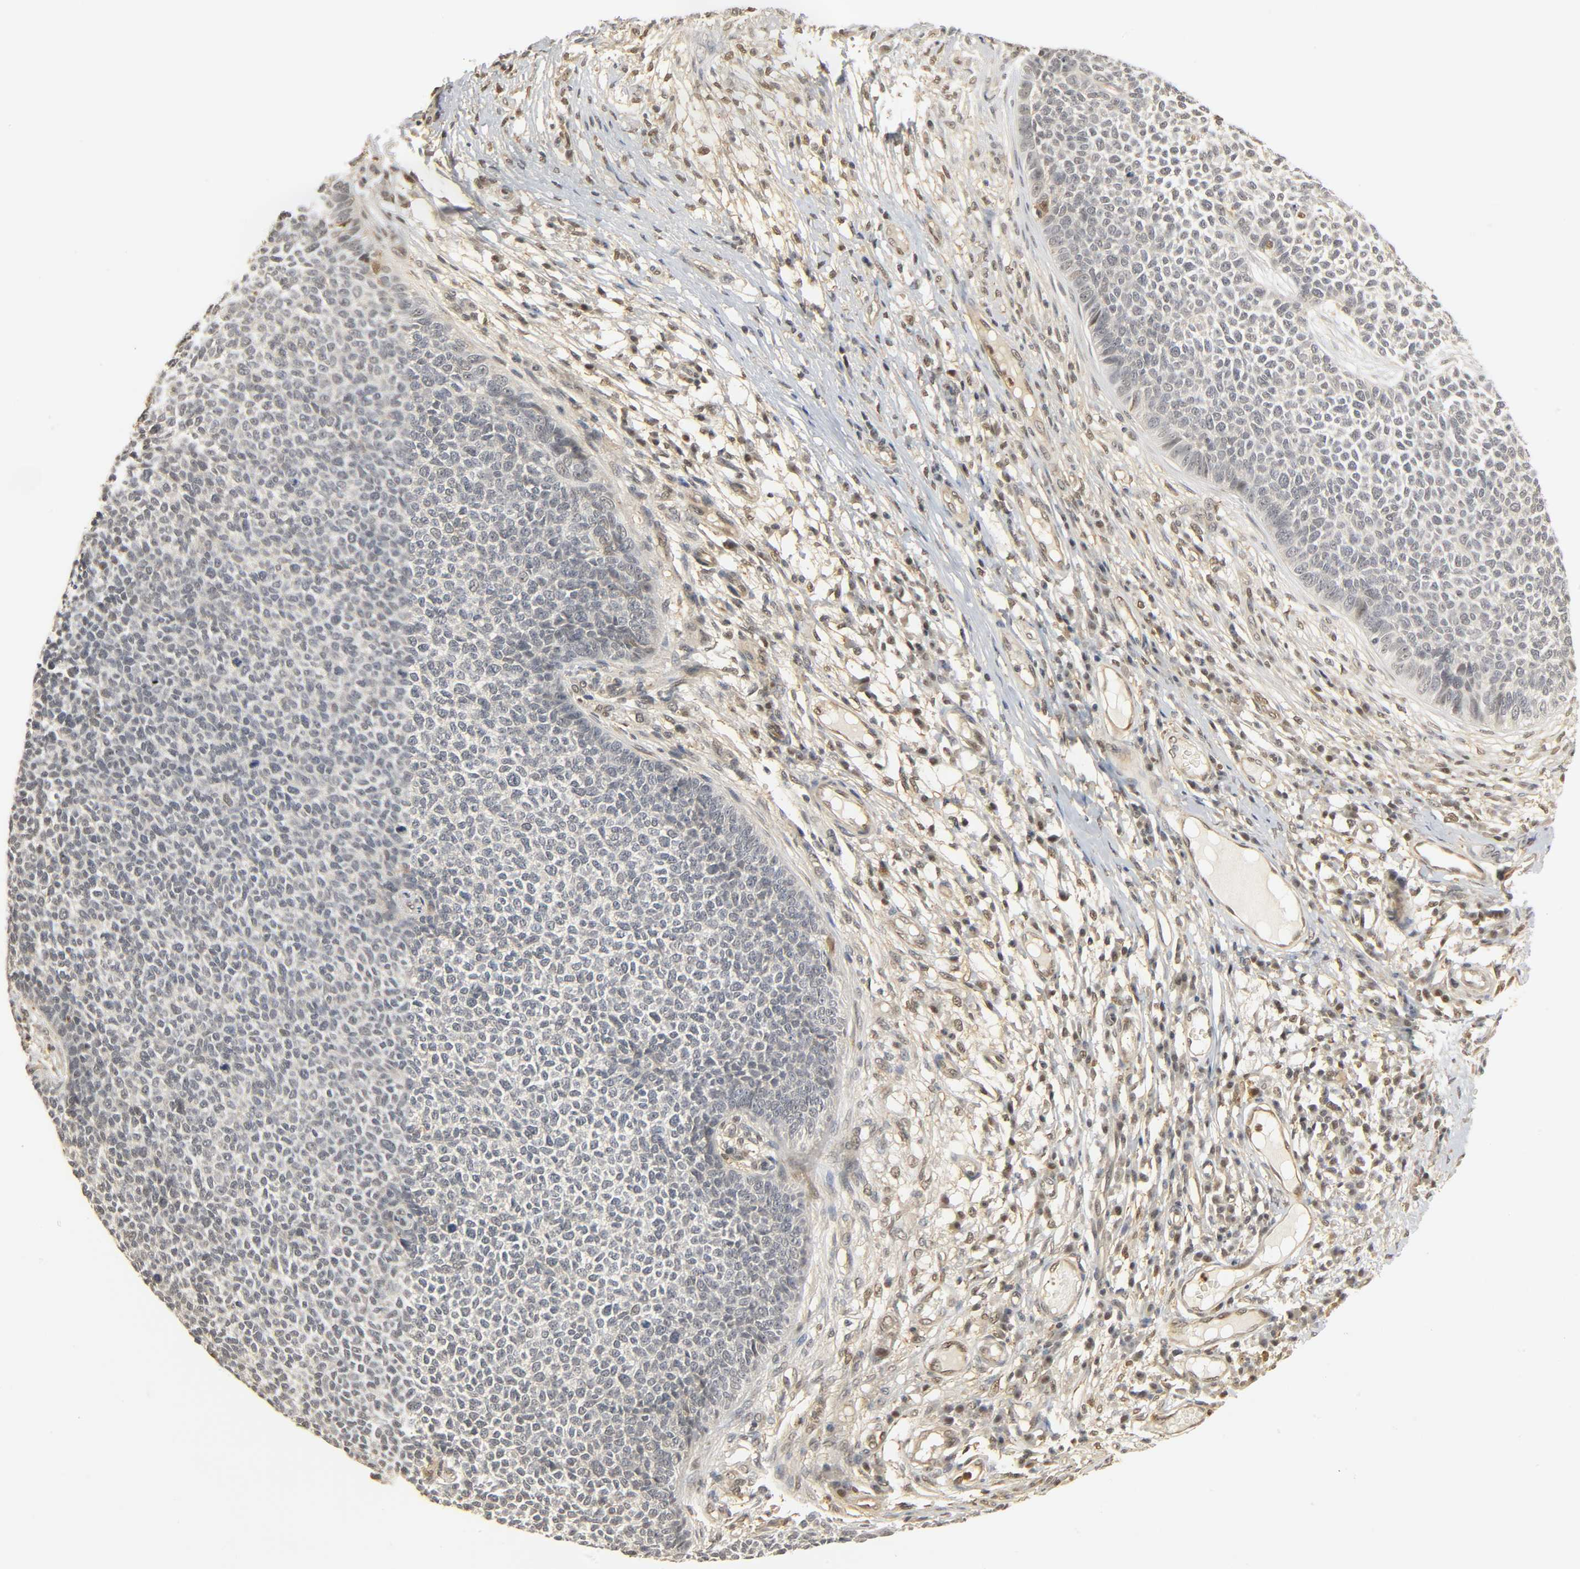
{"staining": {"intensity": "negative", "quantity": "none", "location": "none"}, "tissue": "skin cancer", "cell_type": "Tumor cells", "image_type": "cancer", "snomed": [{"axis": "morphology", "description": "Basal cell carcinoma"}, {"axis": "topography", "description": "Skin"}], "caption": "This histopathology image is of skin basal cell carcinoma stained with immunohistochemistry (IHC) to label a protein in brown with the nuclei are counter-stained blue. There is no positivity in tumor cells.", "gene": "ZFPM2", "patient": {"sex": "female", "age": 84}}